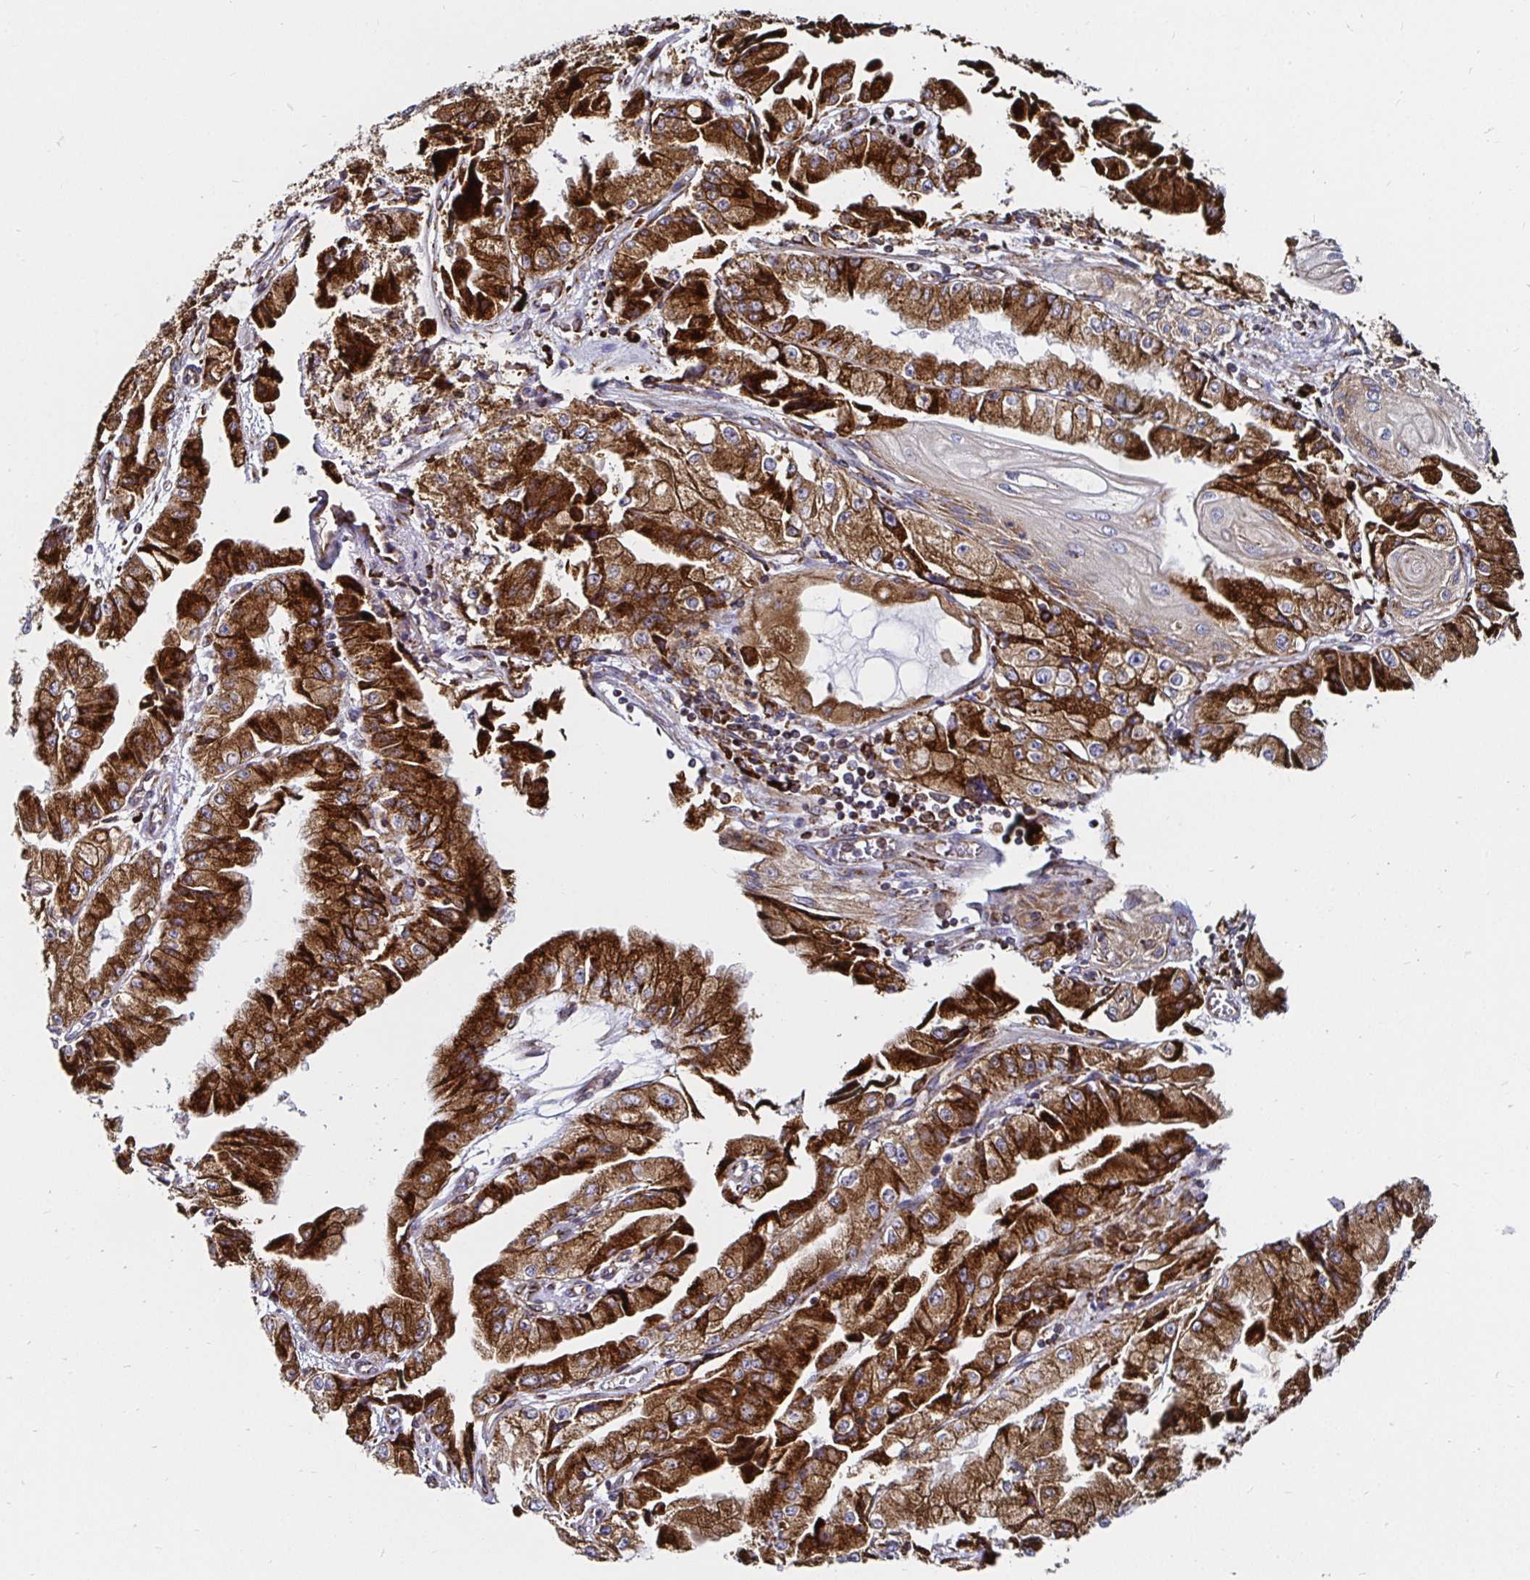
{"staining": {"intensity": "strong", "quantity": ">75%", "location": "cytoplasmic/membranous"}, "tissue": "stomach cancer", "cell_type": "Tumor cells", "image_type": "cancer", "snomed": [{"axis": "morphology", "description": "Adenocarcinoma, NOS"}, {"axis": "topography", "description": "Stomach, upper"}], "caption": "A high amount of strong cytoplasmic/membranous positivity is identified in about >75% of tumor cells in stomach cancer (adenocarcinoma) tissue. (Brightfield microscopy of DAB IHC at high magnification).", "gene": "SMYD3", "patient": {"sex": "female", "age": 74}}